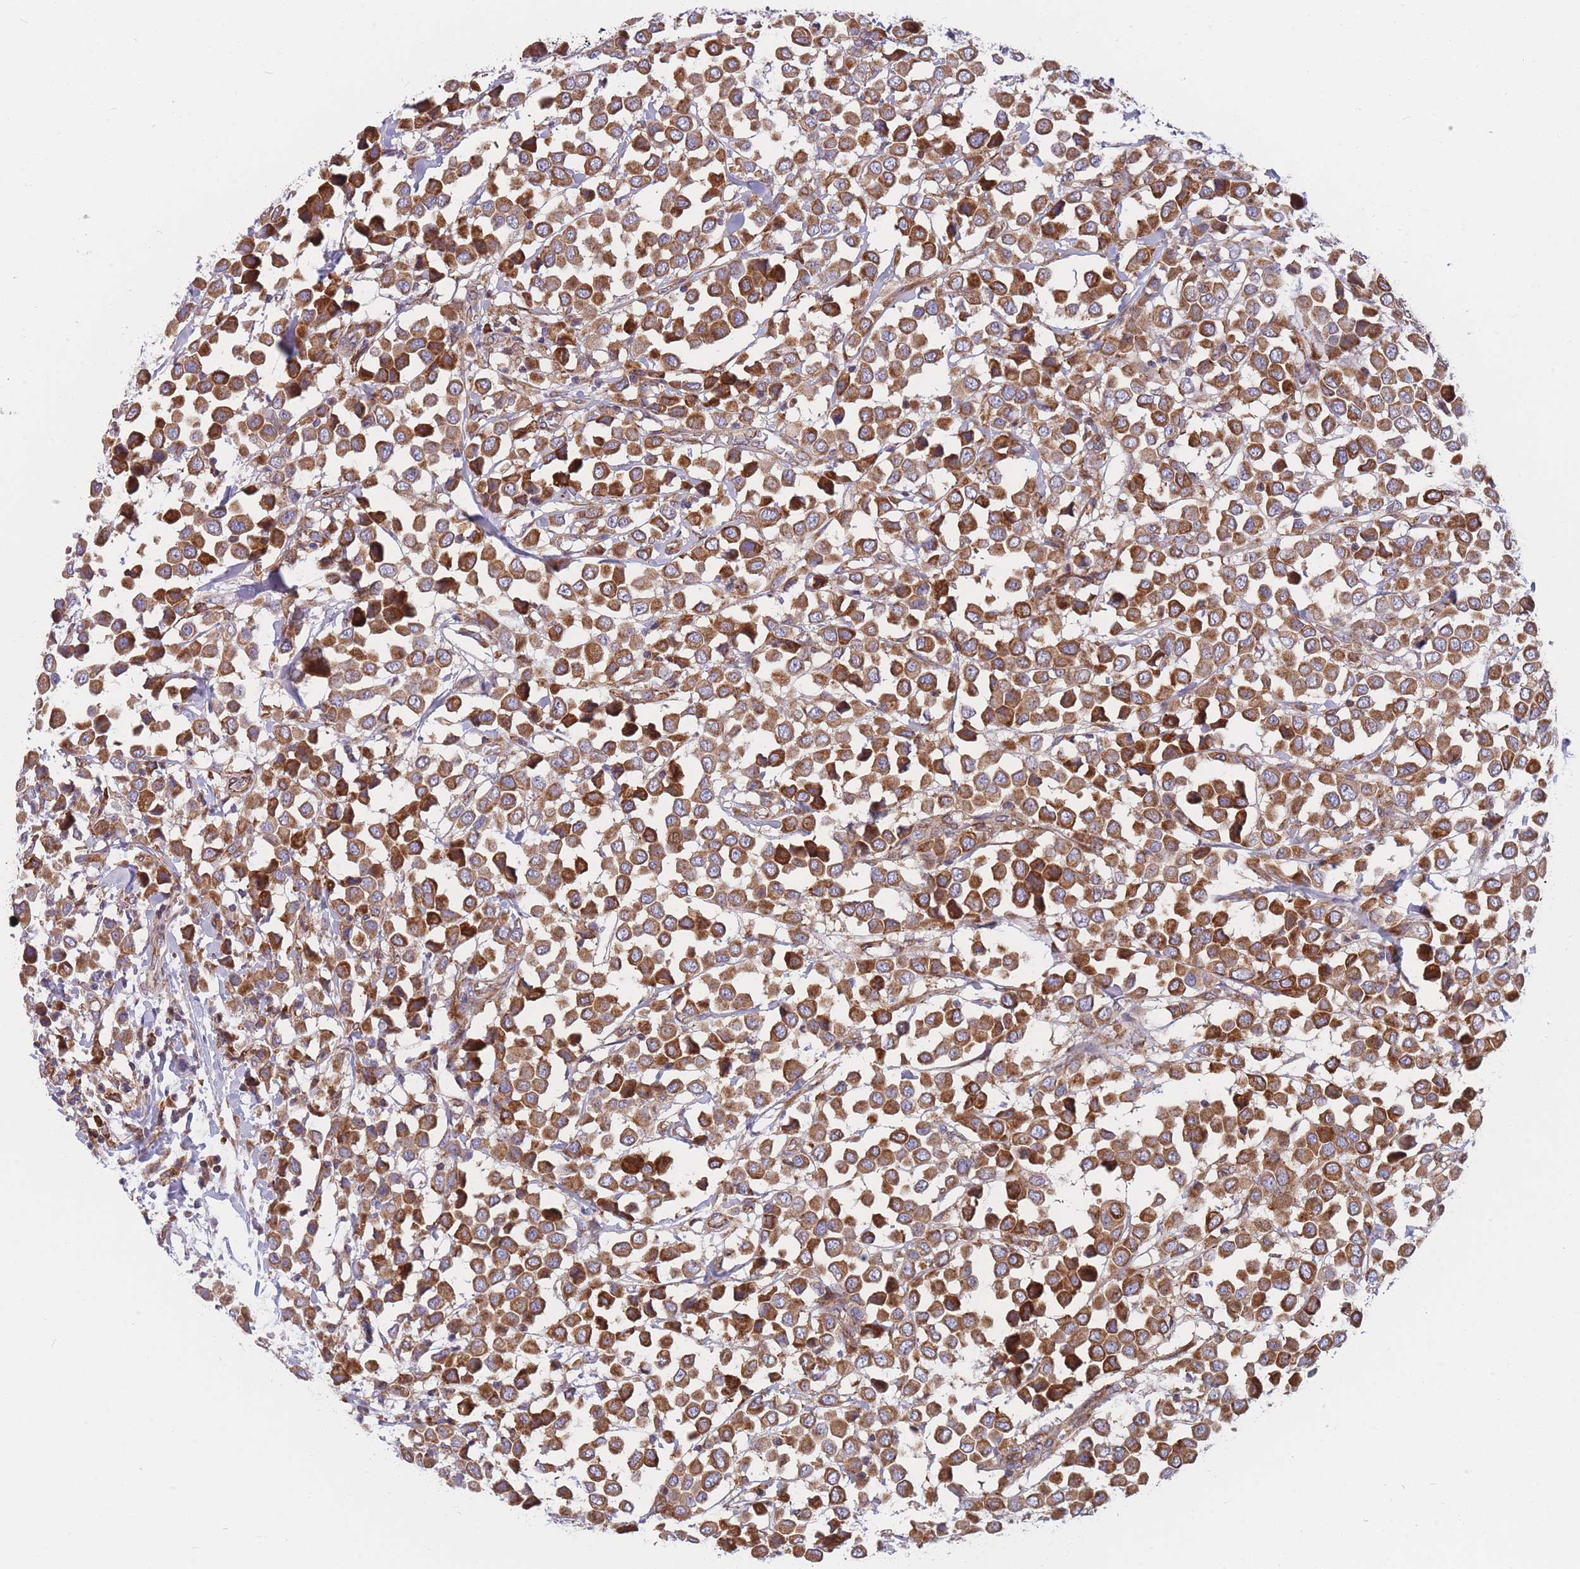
{"staining": {"intensity": "strong", "quantity": ">75%", "location": "cytoplasmic/membranous"}, "tissue": "breast cancer", "cell_type": "Tumor cells", "image_type": "cancer", "snomed": [{"axis": "morphology", "description": "Duct carcinoma"}, {"axis": "topography", "description": "Breast"}], "caption": "Breast cancer (intraductal carcinoma) tissue reveals strong cytoplasmic/membranous positivity in approximately >75% of tumor cells, visualized by immunohistochemistry.", "gene": "TMEM131L", "patient": {"sex": "female", "age": 61}}